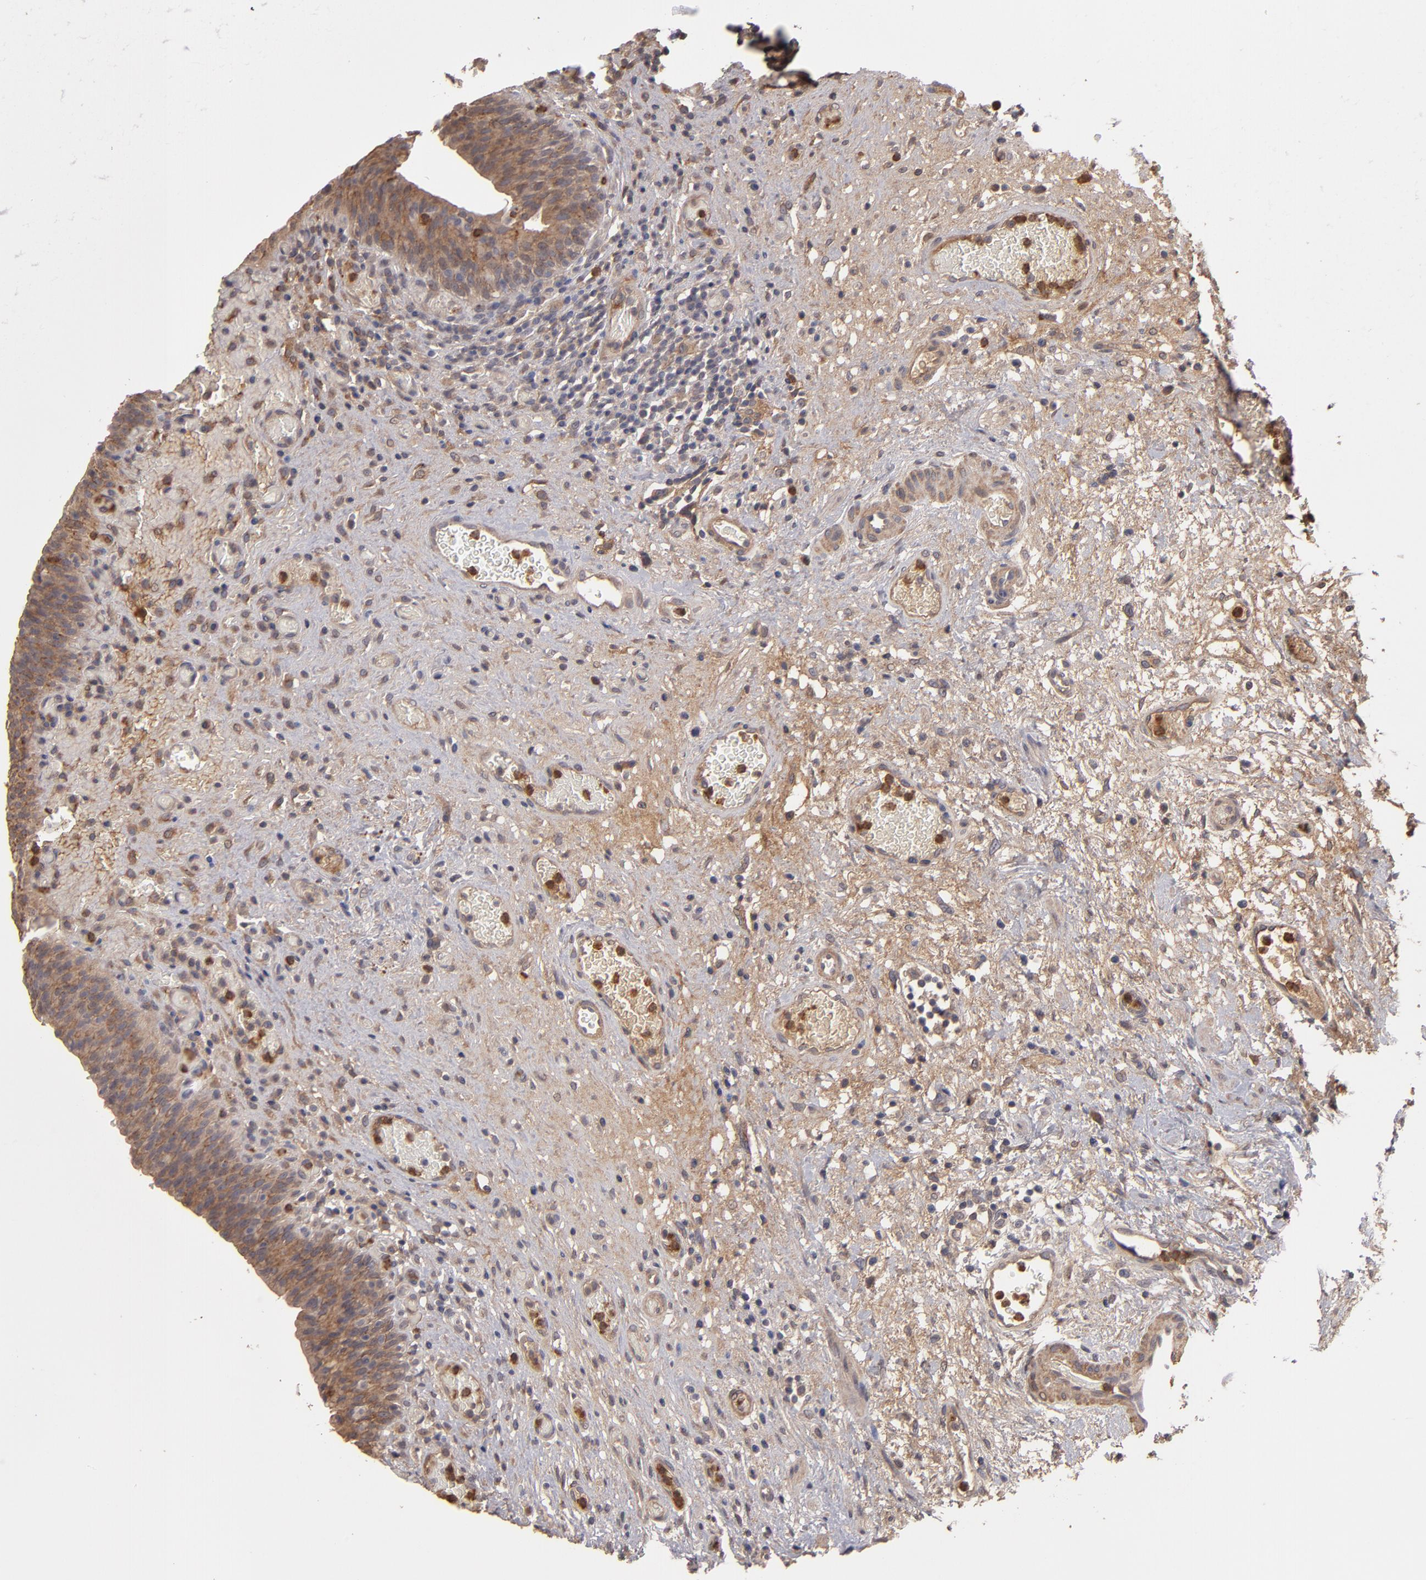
{"staining": {"intensity": "moderate", "quantity": ">75%", "location": "cytoplasmic/membranous"}, "tissue": "urinary bladder", "cell_type": "Urothelial cells", "image_type": "normal", "snomed": [{"axis": "morphology", "description": "Normal tissue, NOS"}, {"axis": "morphology", "description": "Urothelial carcinoma, High grade"}, {"axis": "topography", "description": "Urinary bladder"}], "caption": "Immunohistochemical staining of unremarkable urinary bladder demonstrates moderate cytoplasmic/membranous protein positivity in approximately >75% of urothelial cells.", "gene": "SERPINA7", "patient": {"sex": "male", "age": 51}}